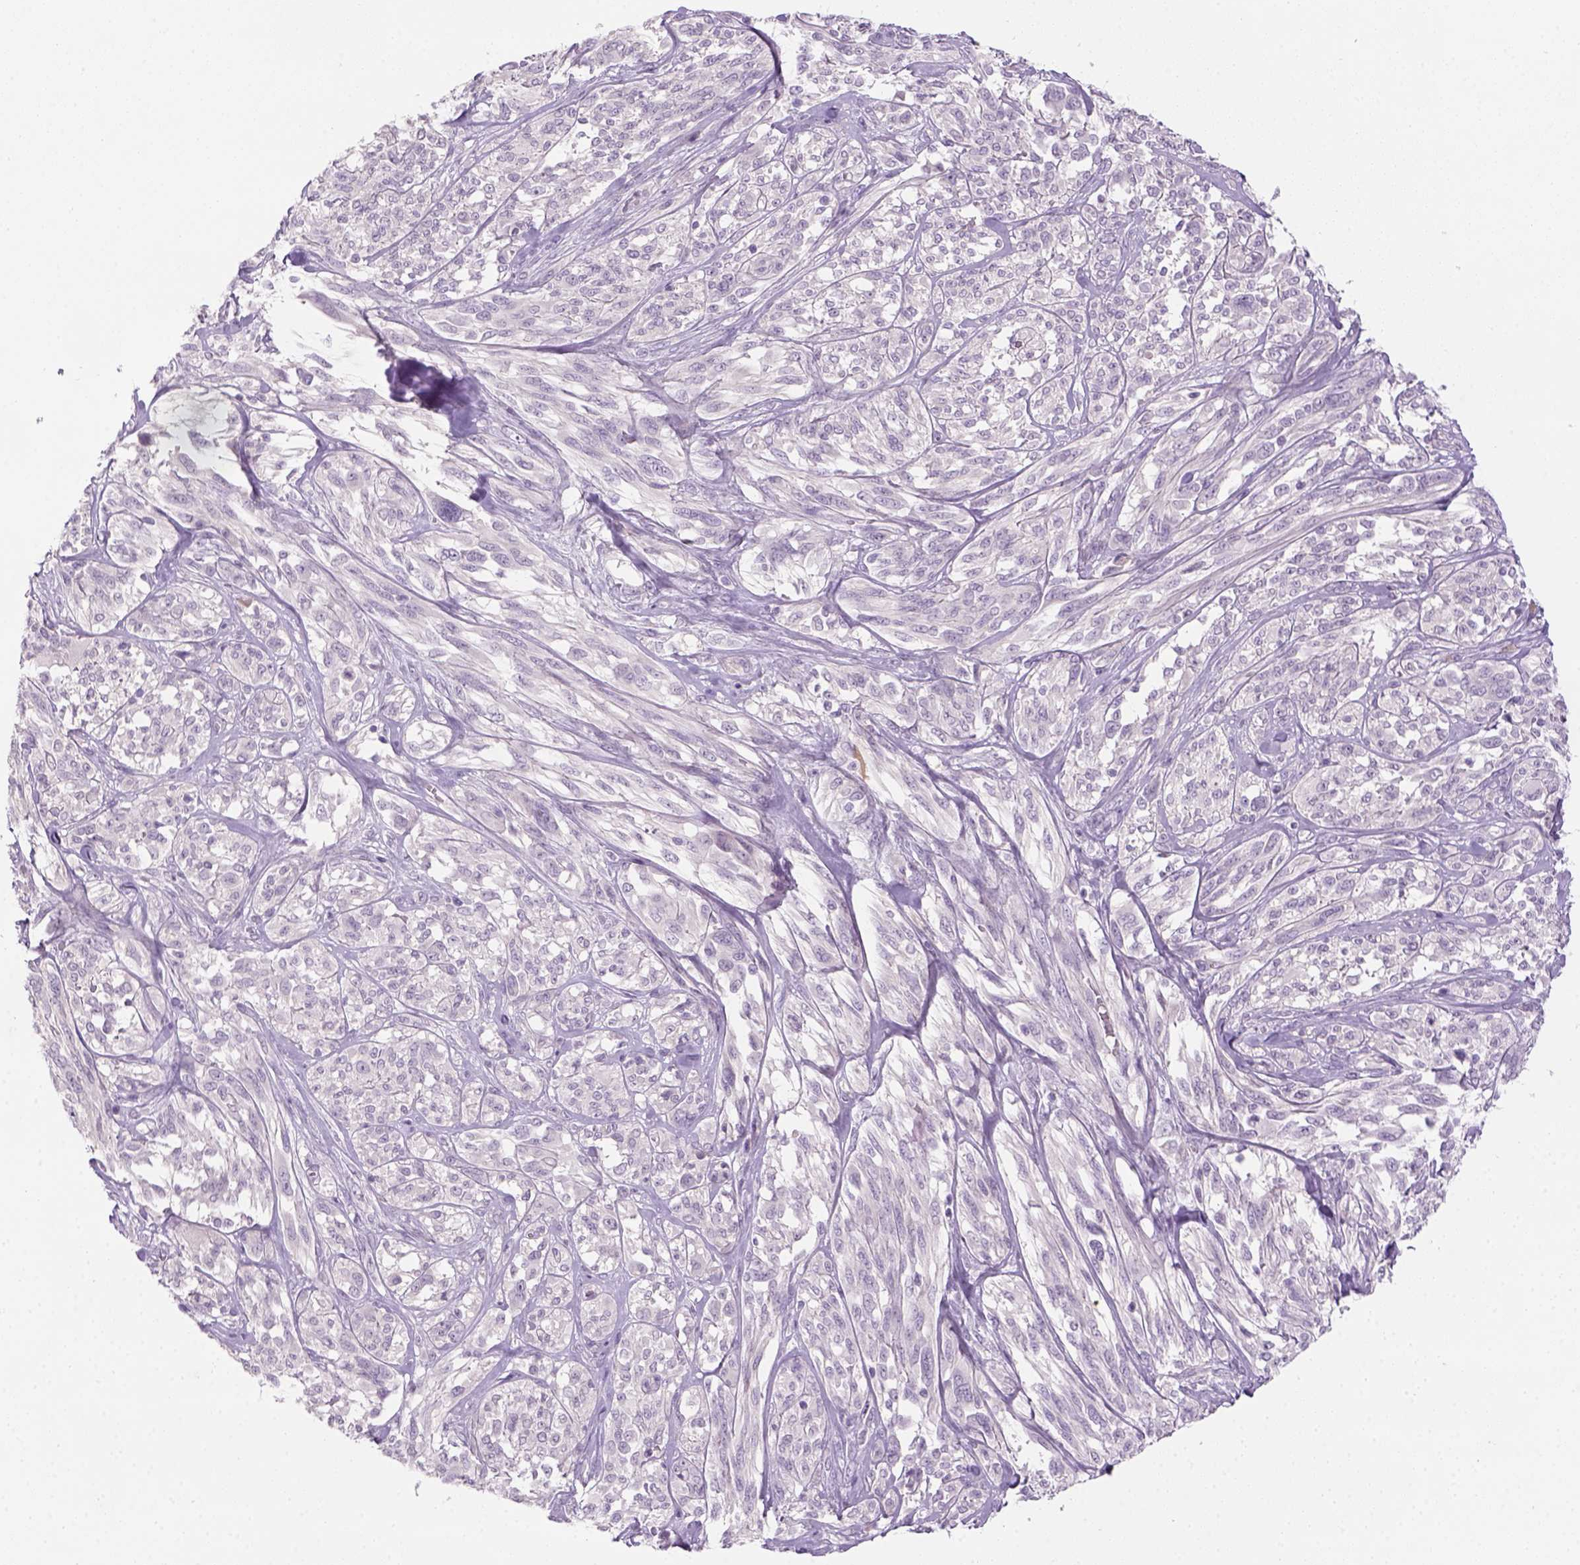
{"staining": {"intensity": "negative", "quantity": "none", "location": "none"}, "tissue": "melanoma", "cell_type": "Tumor cells", "image_type": "cancer", "snomed": [{"axis": "morphology", "description": "Malignant melanoma, NOS"}, {"axis": "topography", "description": "Skin"}], "caption": "An image of melanoma stained for a protein displays no brown staining in tumor cells.", "gene": "GFI1B", "patient": {"sex": "female", "age": 91}}